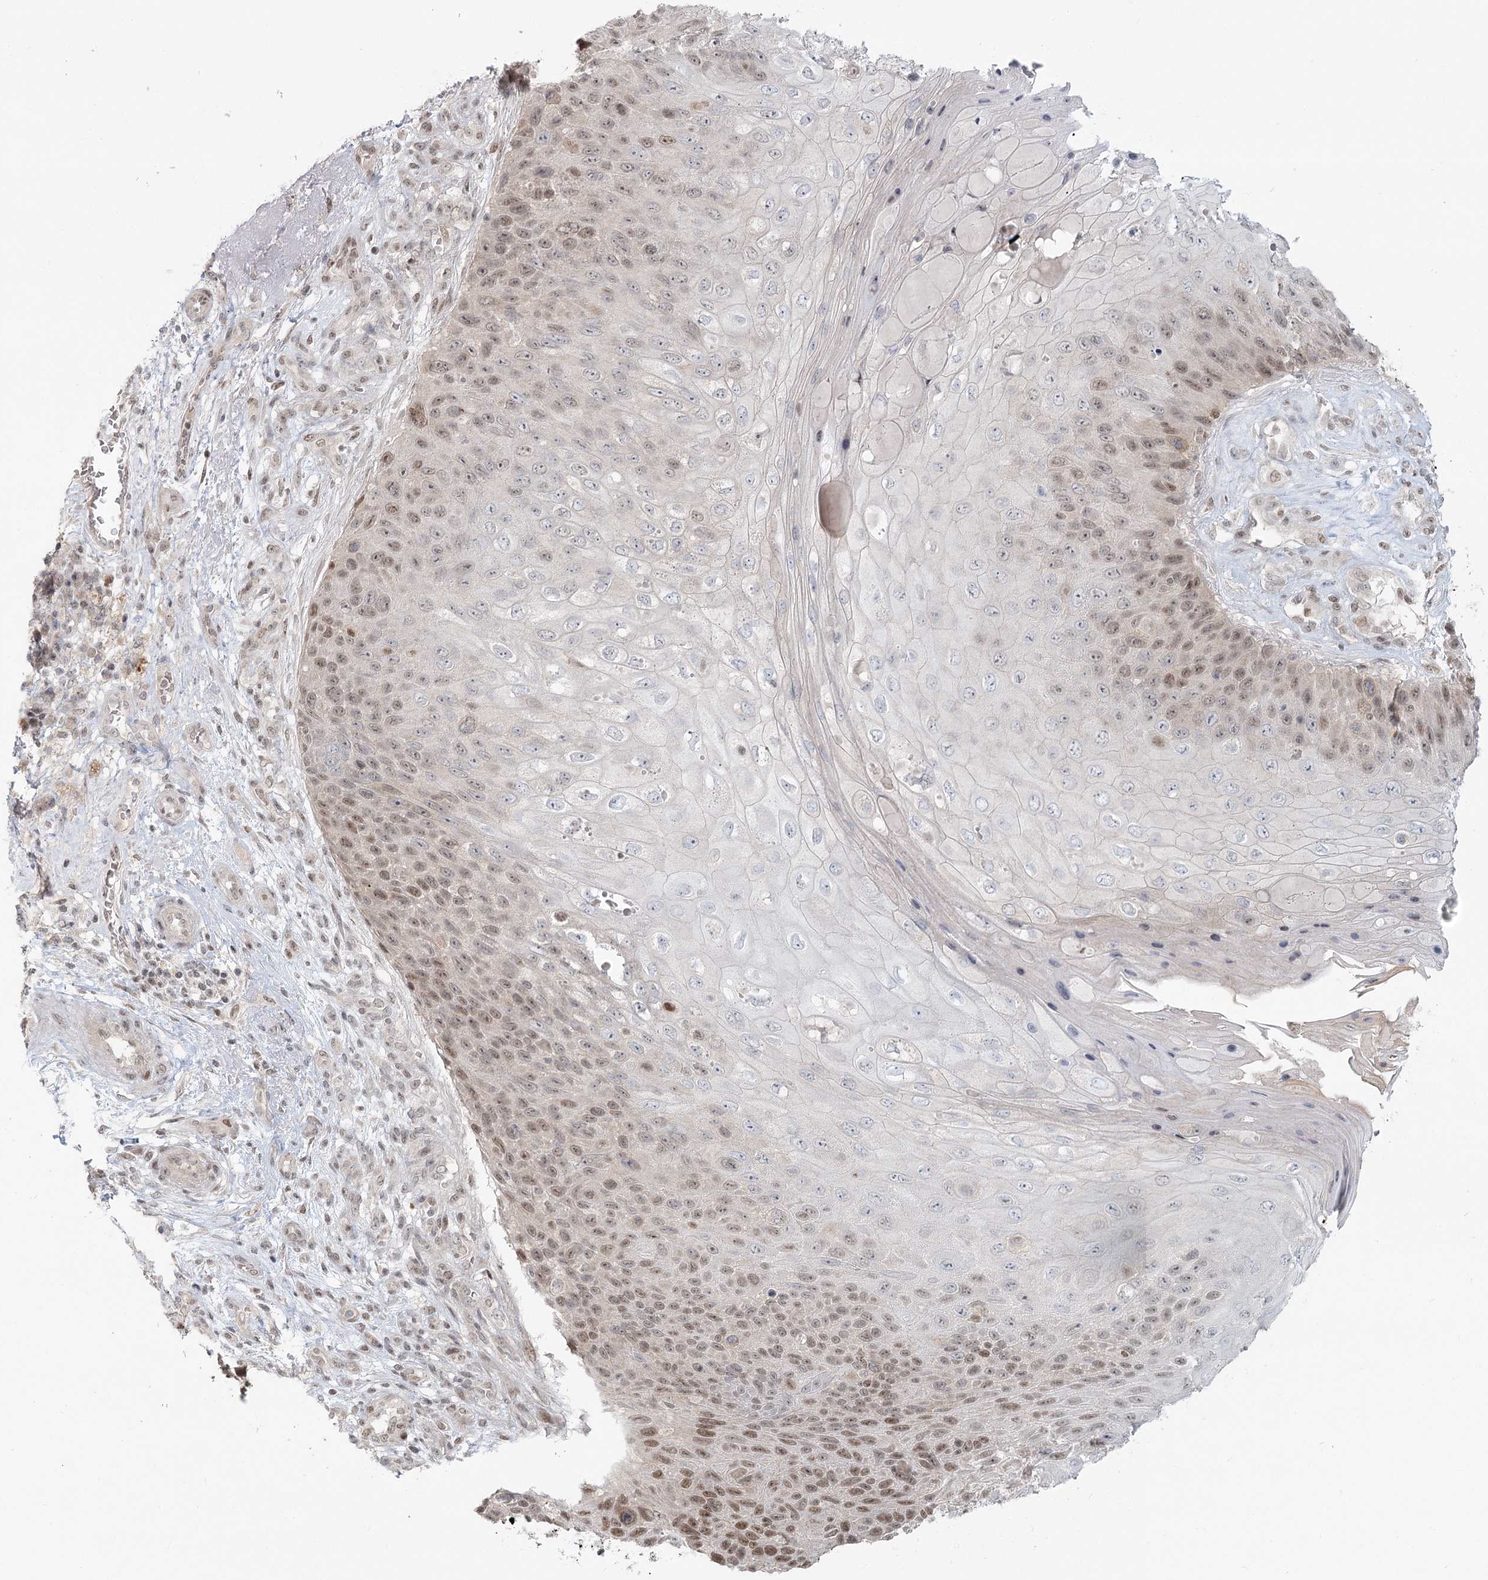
{"staining": {"intensity": "moderate", "quantity": "25%-75%", "location": "nuclear"}, "tissue": "skin cancer", "cell_type": "Tumor cells", "image_type": "cancer", "snomed": [{"axis": "morphology", "description": "Squamous cell carcinoma, NOS"}, {"axis": "topography", "description": "Skin"}], "caption": "Protein expression analysis of skin cancer (squamous cell carcinoma) reveals moderate nuclear staining in approximately 25%-75% of tumor cells.", "gene": "R3HCC1L", "patient": {"sex": "female", "age": 88}}